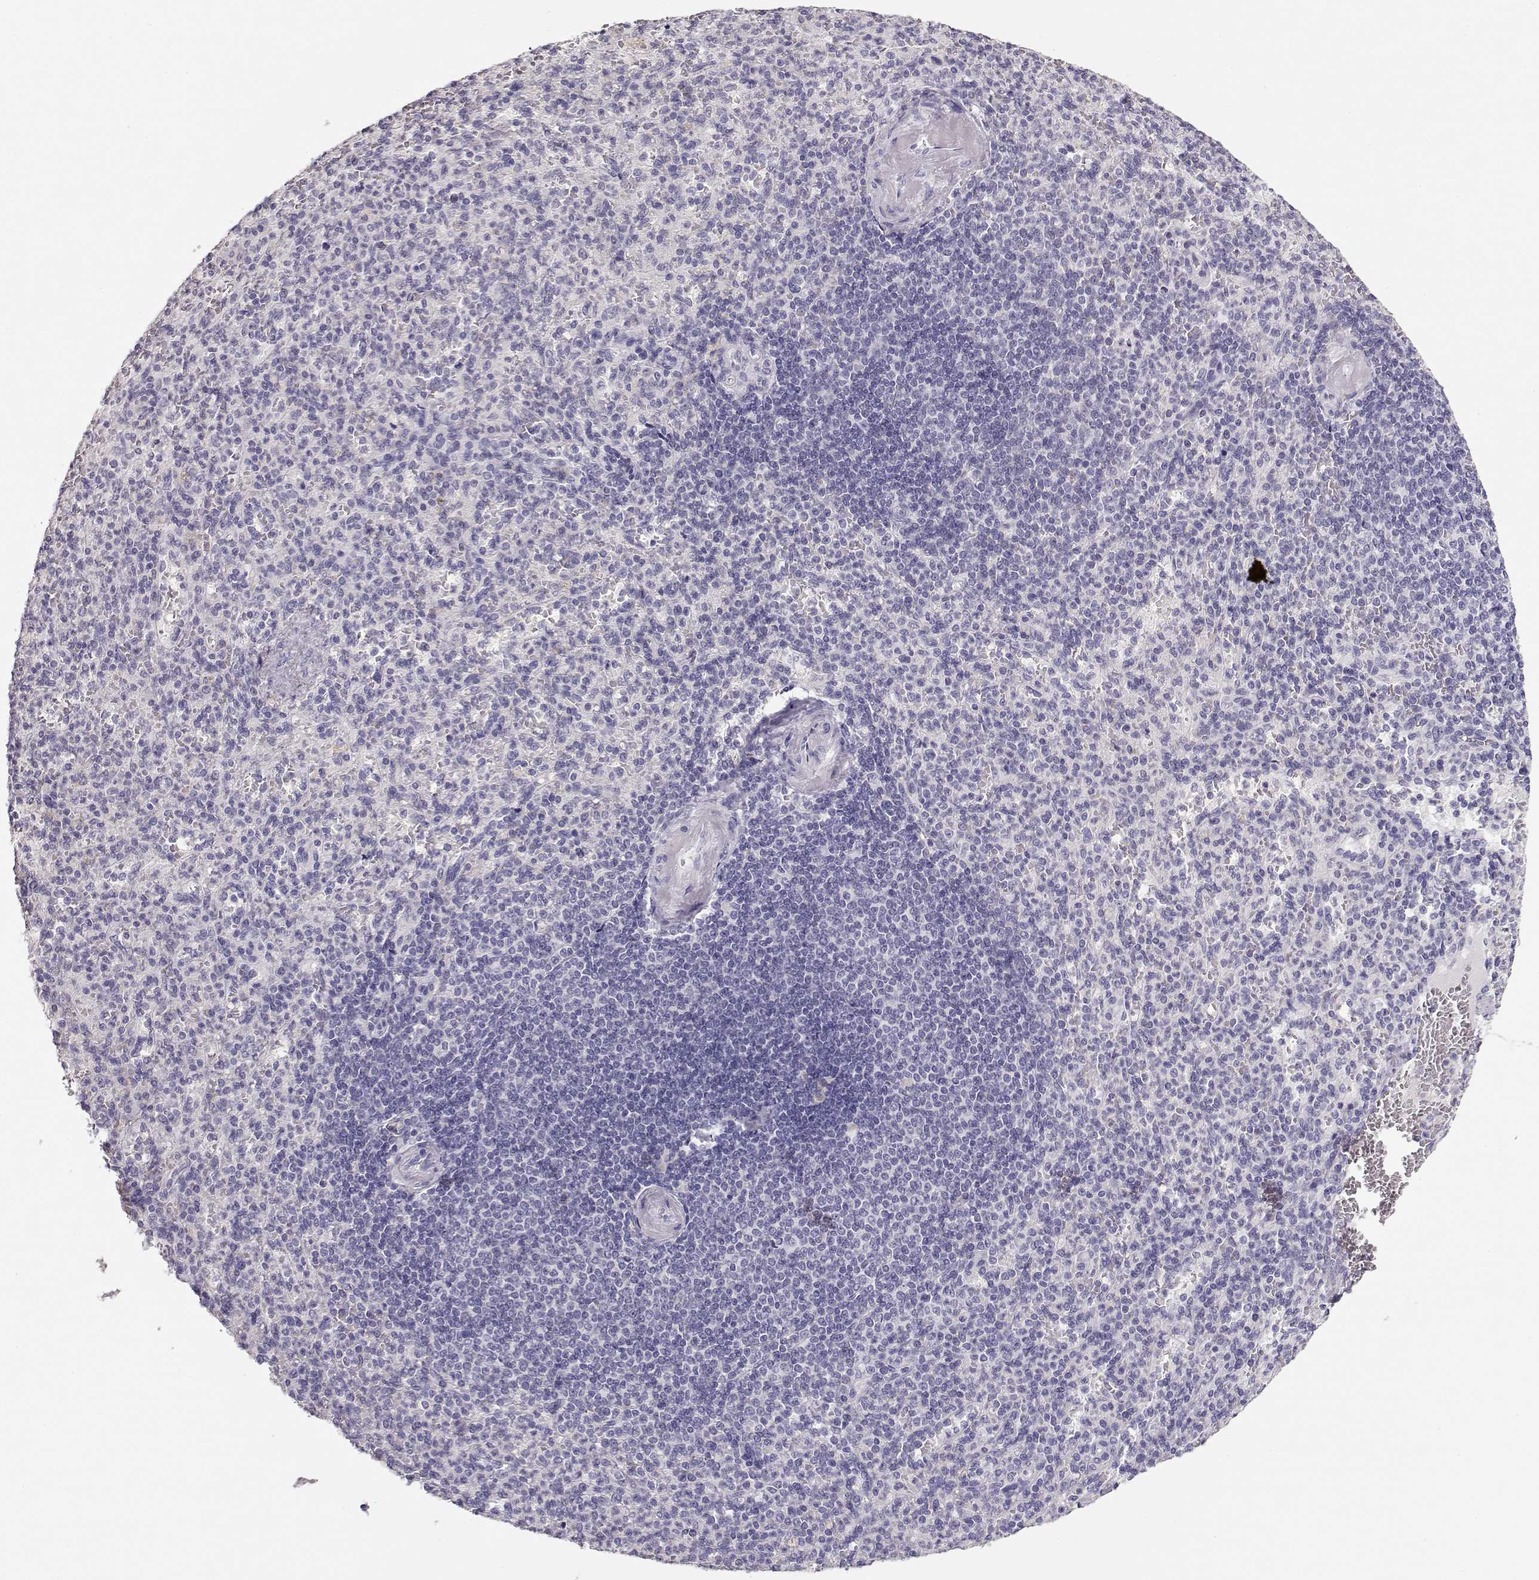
{"staining": {"intensity": "negative", "quantity": "none", "location": "none"}, "tissue": "spleen", "cell_type": "Cells in red pulp", "image_type": "normal", "snomed": [{"axis": "morphology", "description": "Normal tissue, NOS"}, {"axis": "topography", "description": "Spleen"}], "caption": "Spleen was stained to show a protein in brown. There is no significant positivity in cells in red pulp. (DAB (3,3'-diaminobenzidine) immunohistochemistry with hematoxylin counter stain).", "gene": "MAGEC1", "patient": {"sex": "female", "age": 74}}